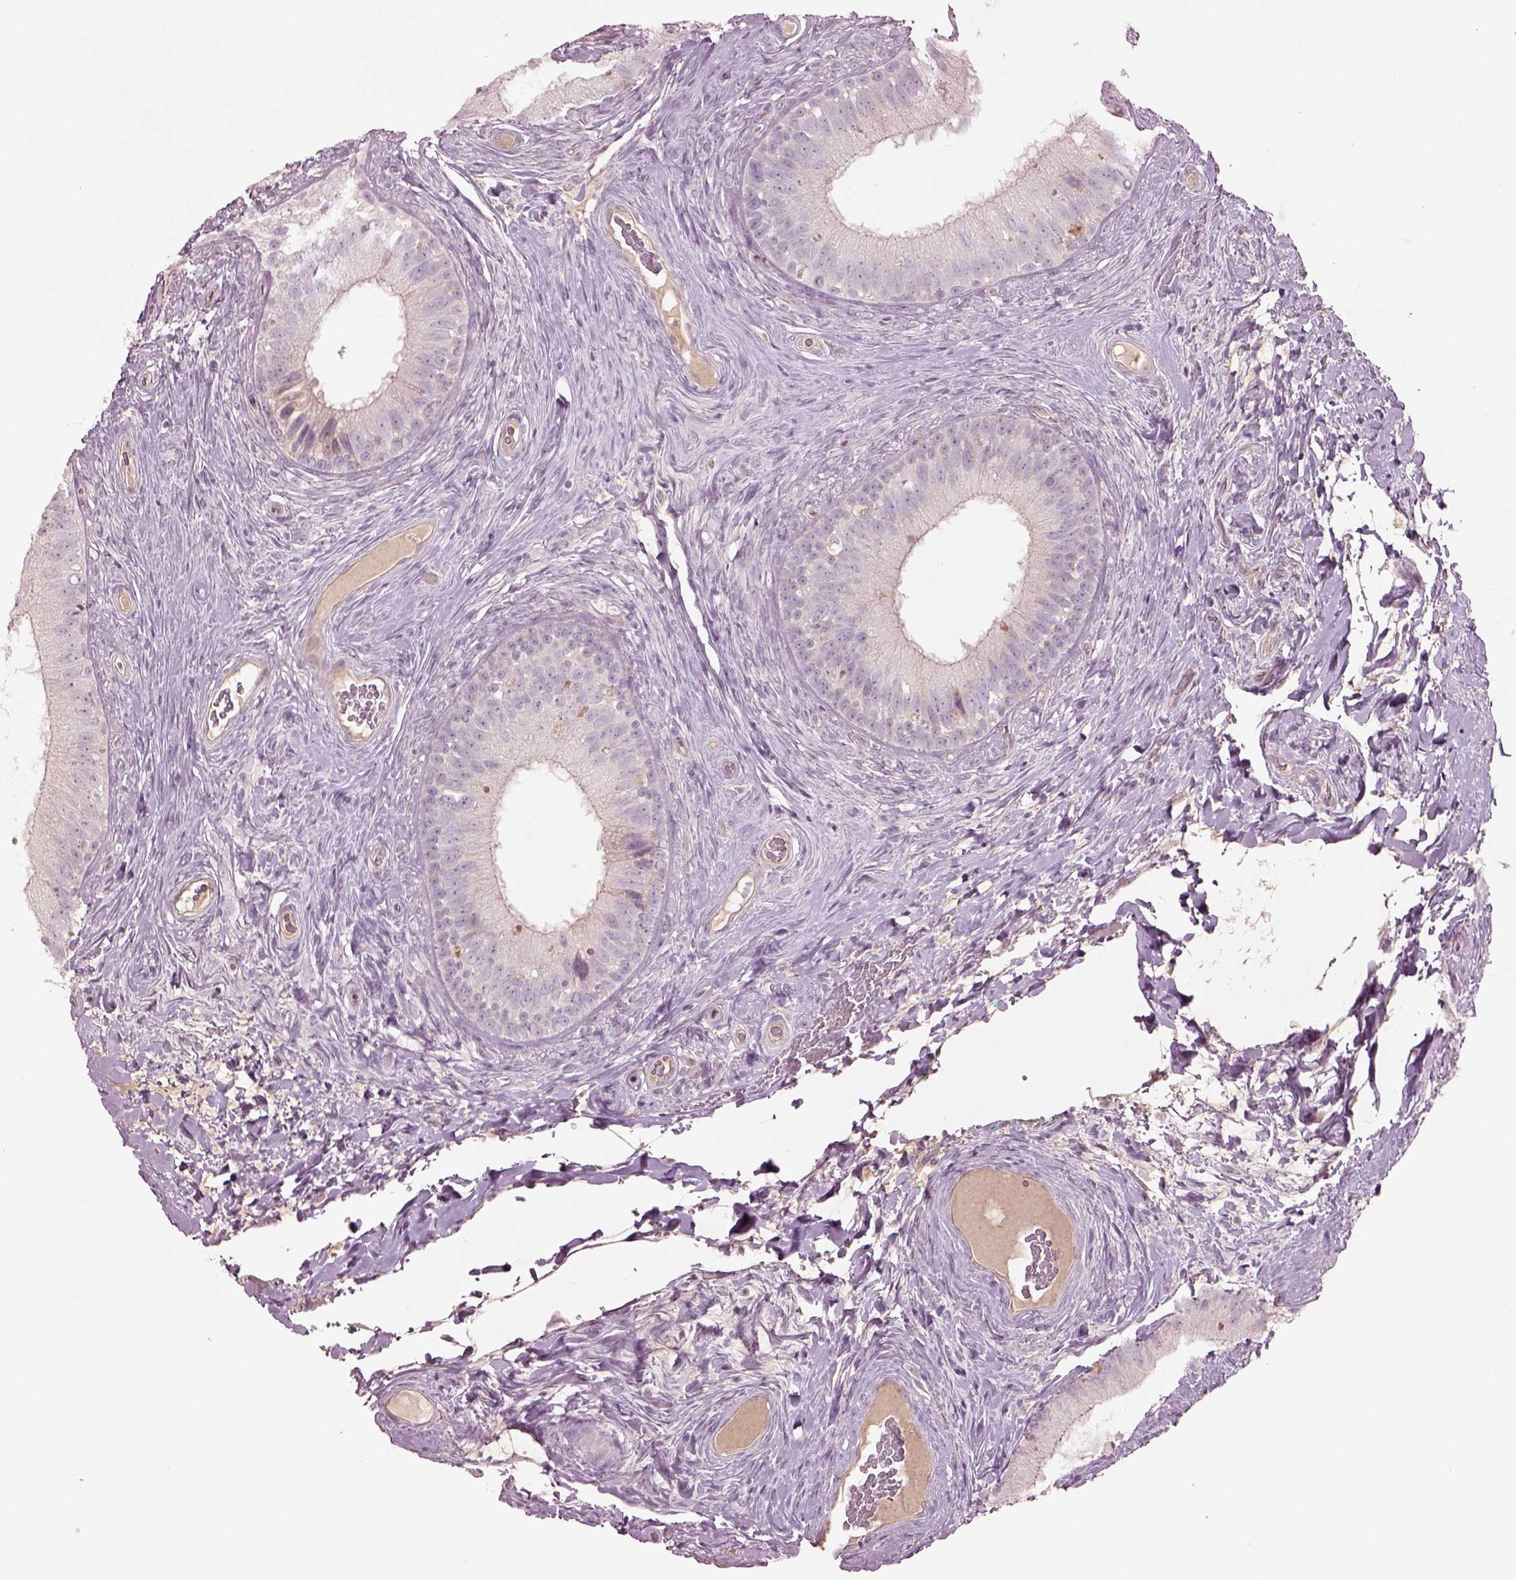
{"staining": {"intensity": "negative", "quantity": "none", "location": "none"}, "tissue": "epididymis", "cell_type": "Glandular cells", "image_type": "normal", "snomed": [{"axis": "morphology", "description": "Normal tissue, NOS"}, {"axis": "topography", "description": "Epididymis"}], "caption": "Immunohistochemistry photomicrograph of normal epididymis stained for a protein (brown), which displays no positivity in glandular cells.", "gene": "DUOXA2", "patient": {"sex": "male", "age": 59}}